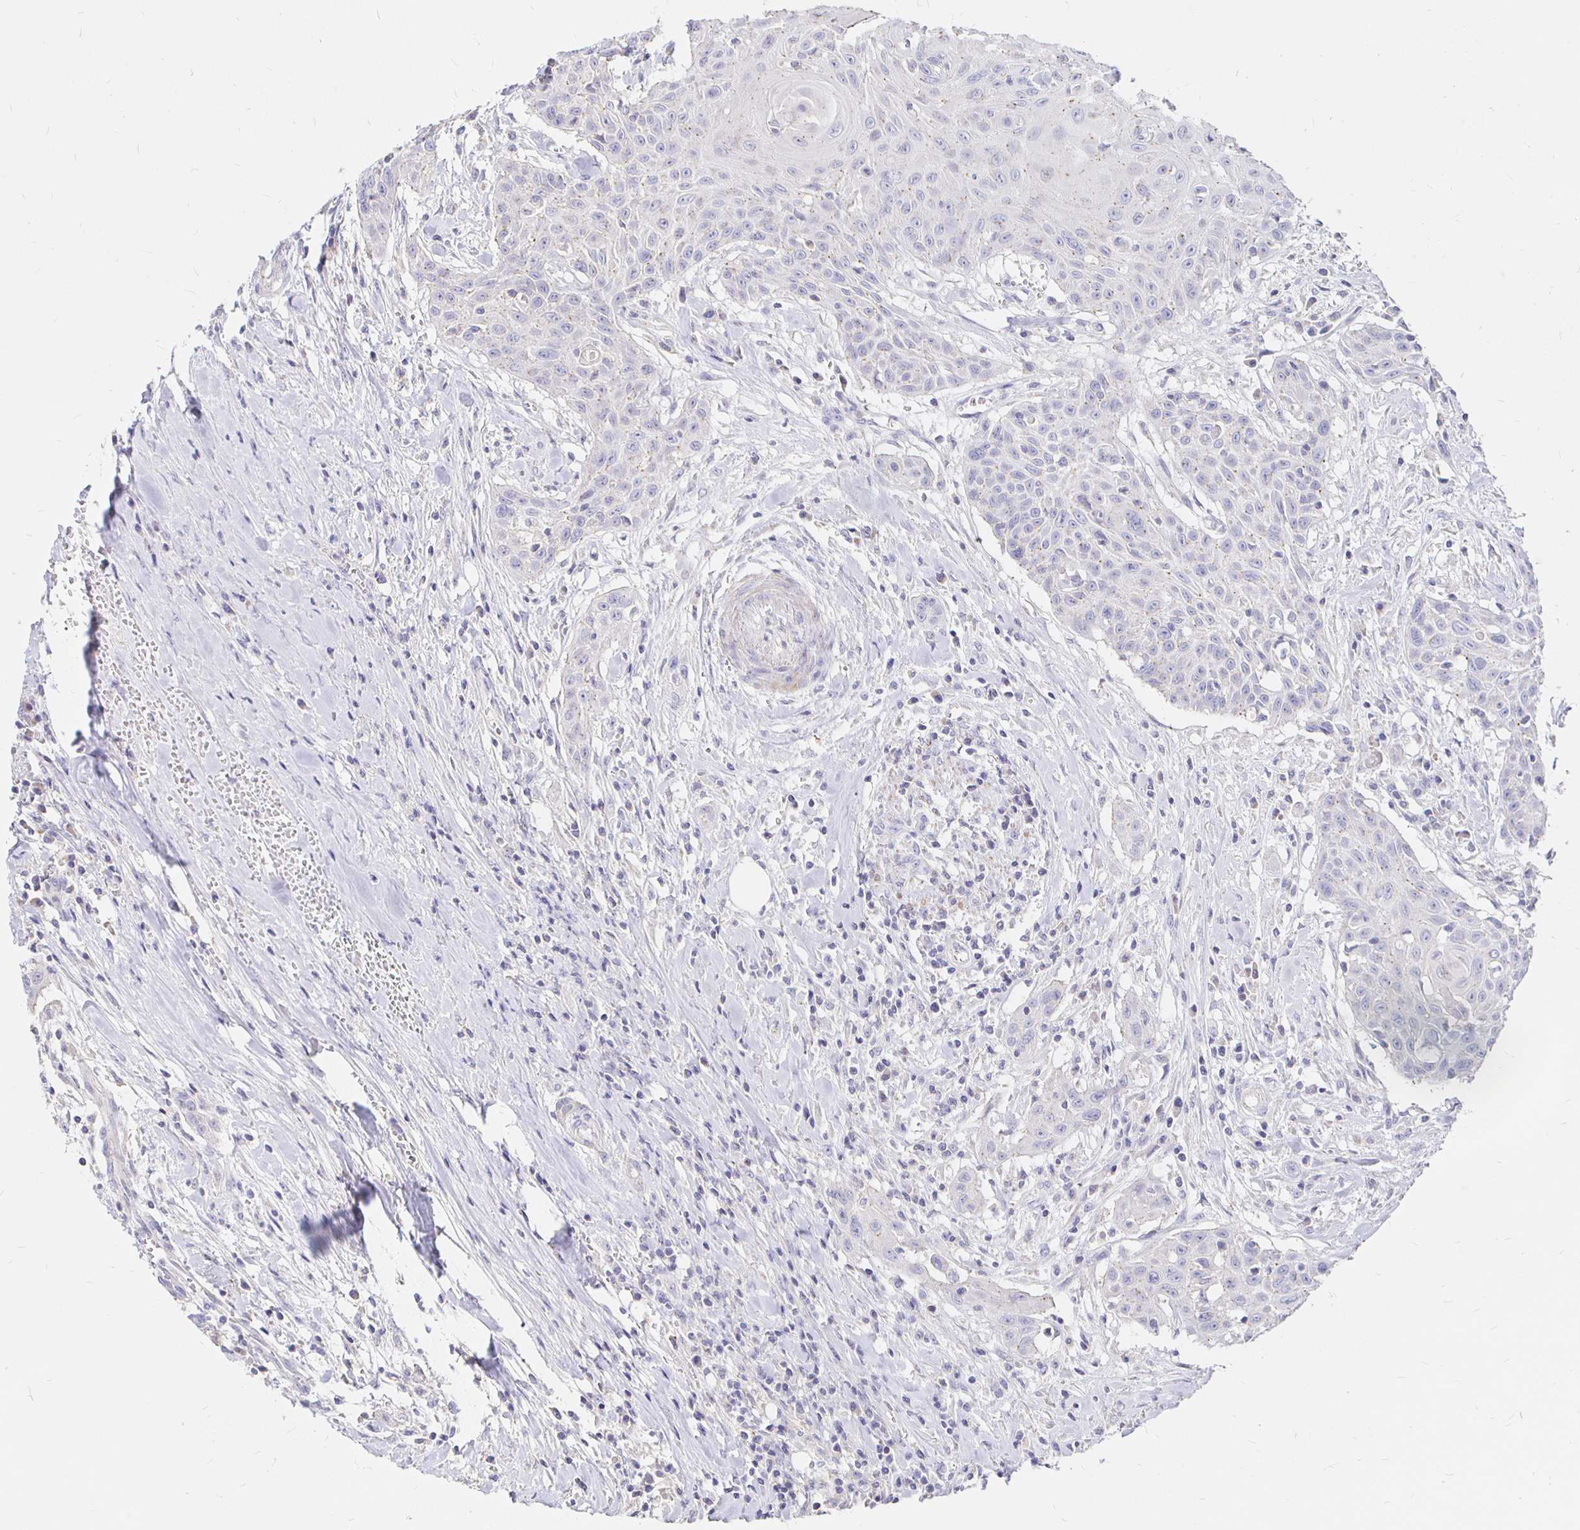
{"staining": {"intensity": "negative", "quantity": "none", "location": "none"}, "tissue": "head and neck cancer", "cell_type": "Tumor cells", "image_type": "cancer", "snomed": [{"axis": "morphology", "description": "Squamous cell carcinoma, NOS"}, {"axis": "topography", "description": "Lymph node"}, {"axis": "topography", "description": "Salivary gland"}, {"axis": "topography", "description": "Head-Neck"}], "caption": "There is no significant expression in tumor cells of head and neck squamous cell carcinoma. Brightfield microscopy of IHC stained with DAB (3,3'-diaminobenzidine) (brown) and hematoxylin (blue), captured at high magnification.", "gene": "NECAB1", "patient": {"sex": "female", "age": 74}}